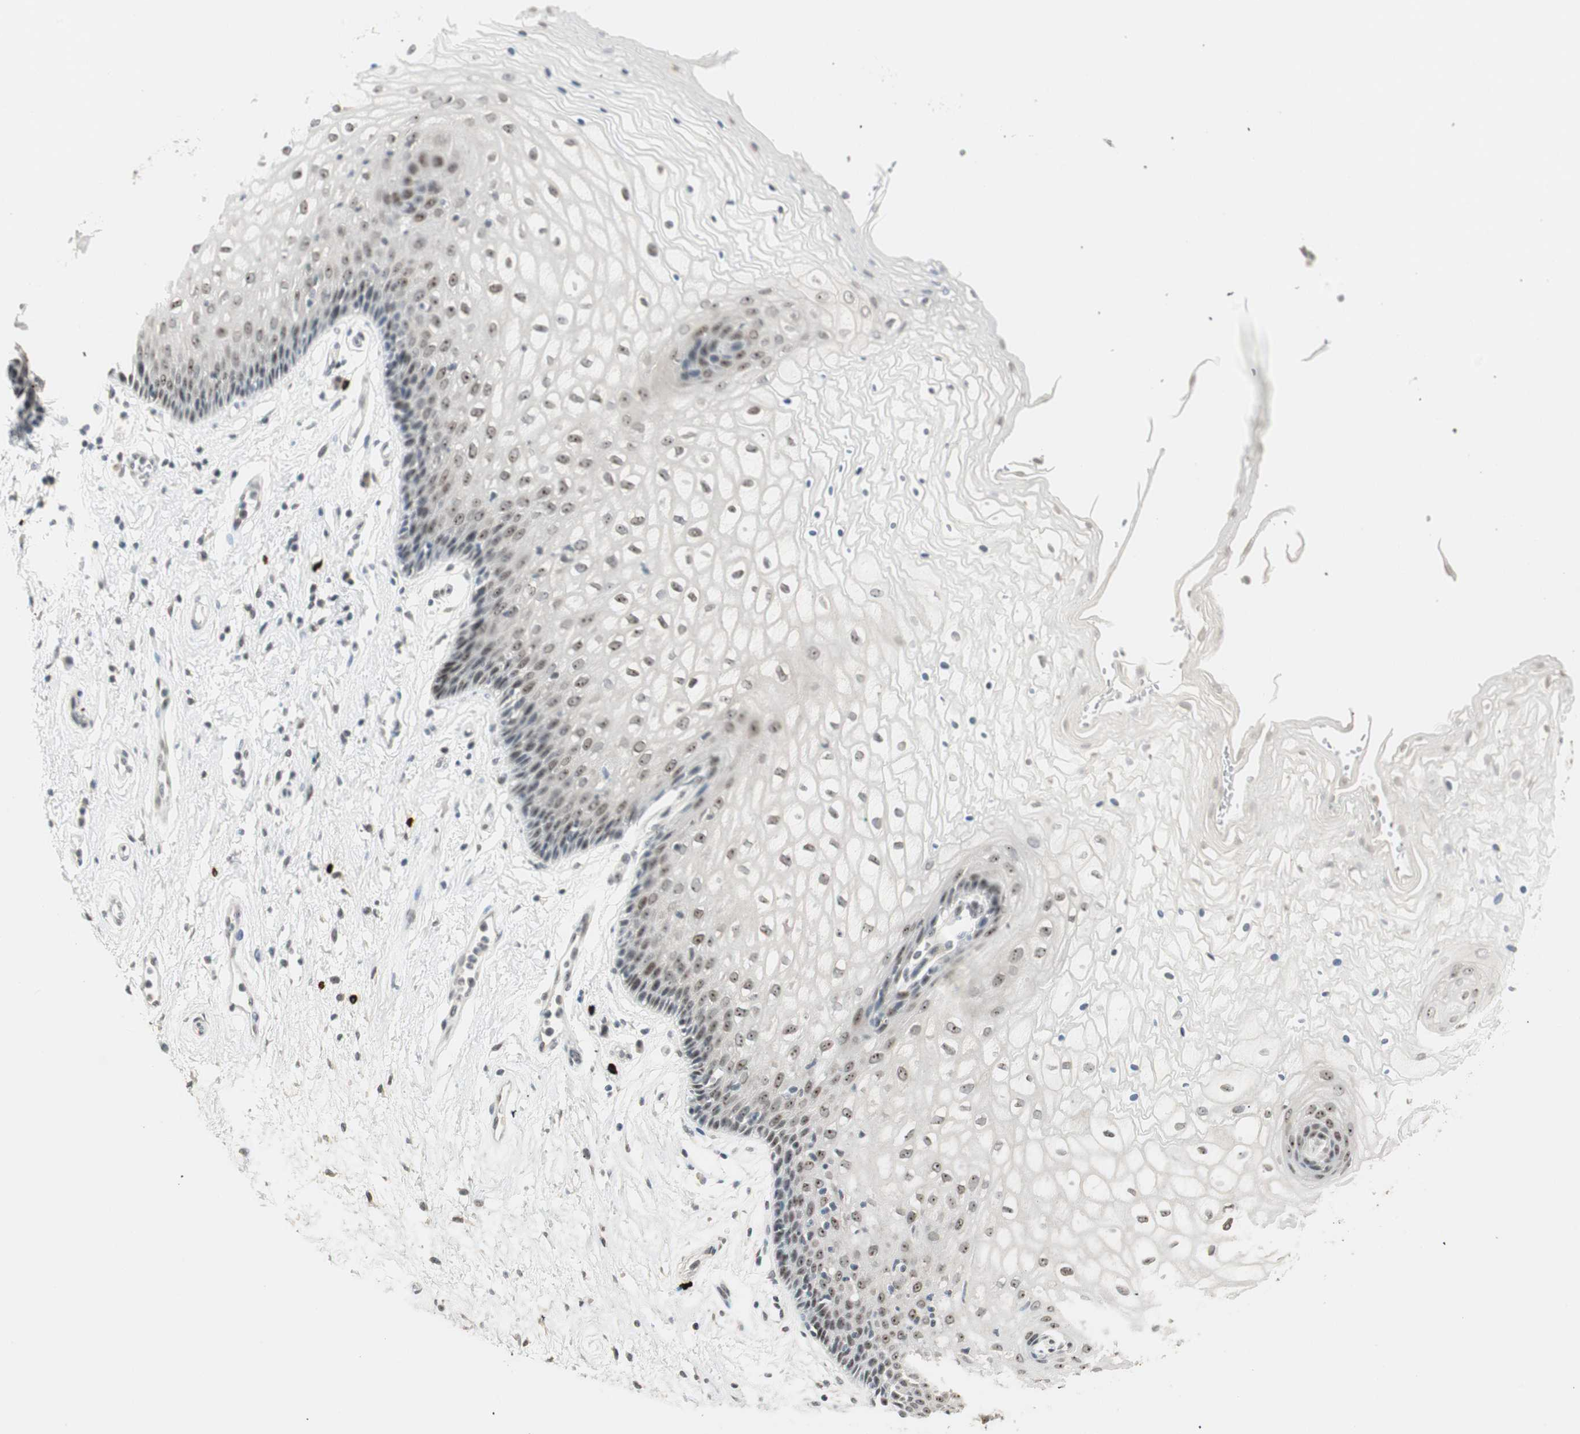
{"staining": {"intensity": "weak", "quantity": ">75%", "location": "nuclear"}, "tissue": "vagina", "cell_type": "Squamous epithelial cells", "image_type": "normal", "snomed": [{"axis": "morphology", "description": "Normal tissue, NOS"}, {"axis": "topography", "description": "Vagina"}], "caption": "DAB immunohistochemical staining of unremarkable vagina demonstrates weak nuclear protein expression in about >75% of squamous epithelial cells.", "gene": "ETV4", "patient": {"sex": "female", "age": 34}}